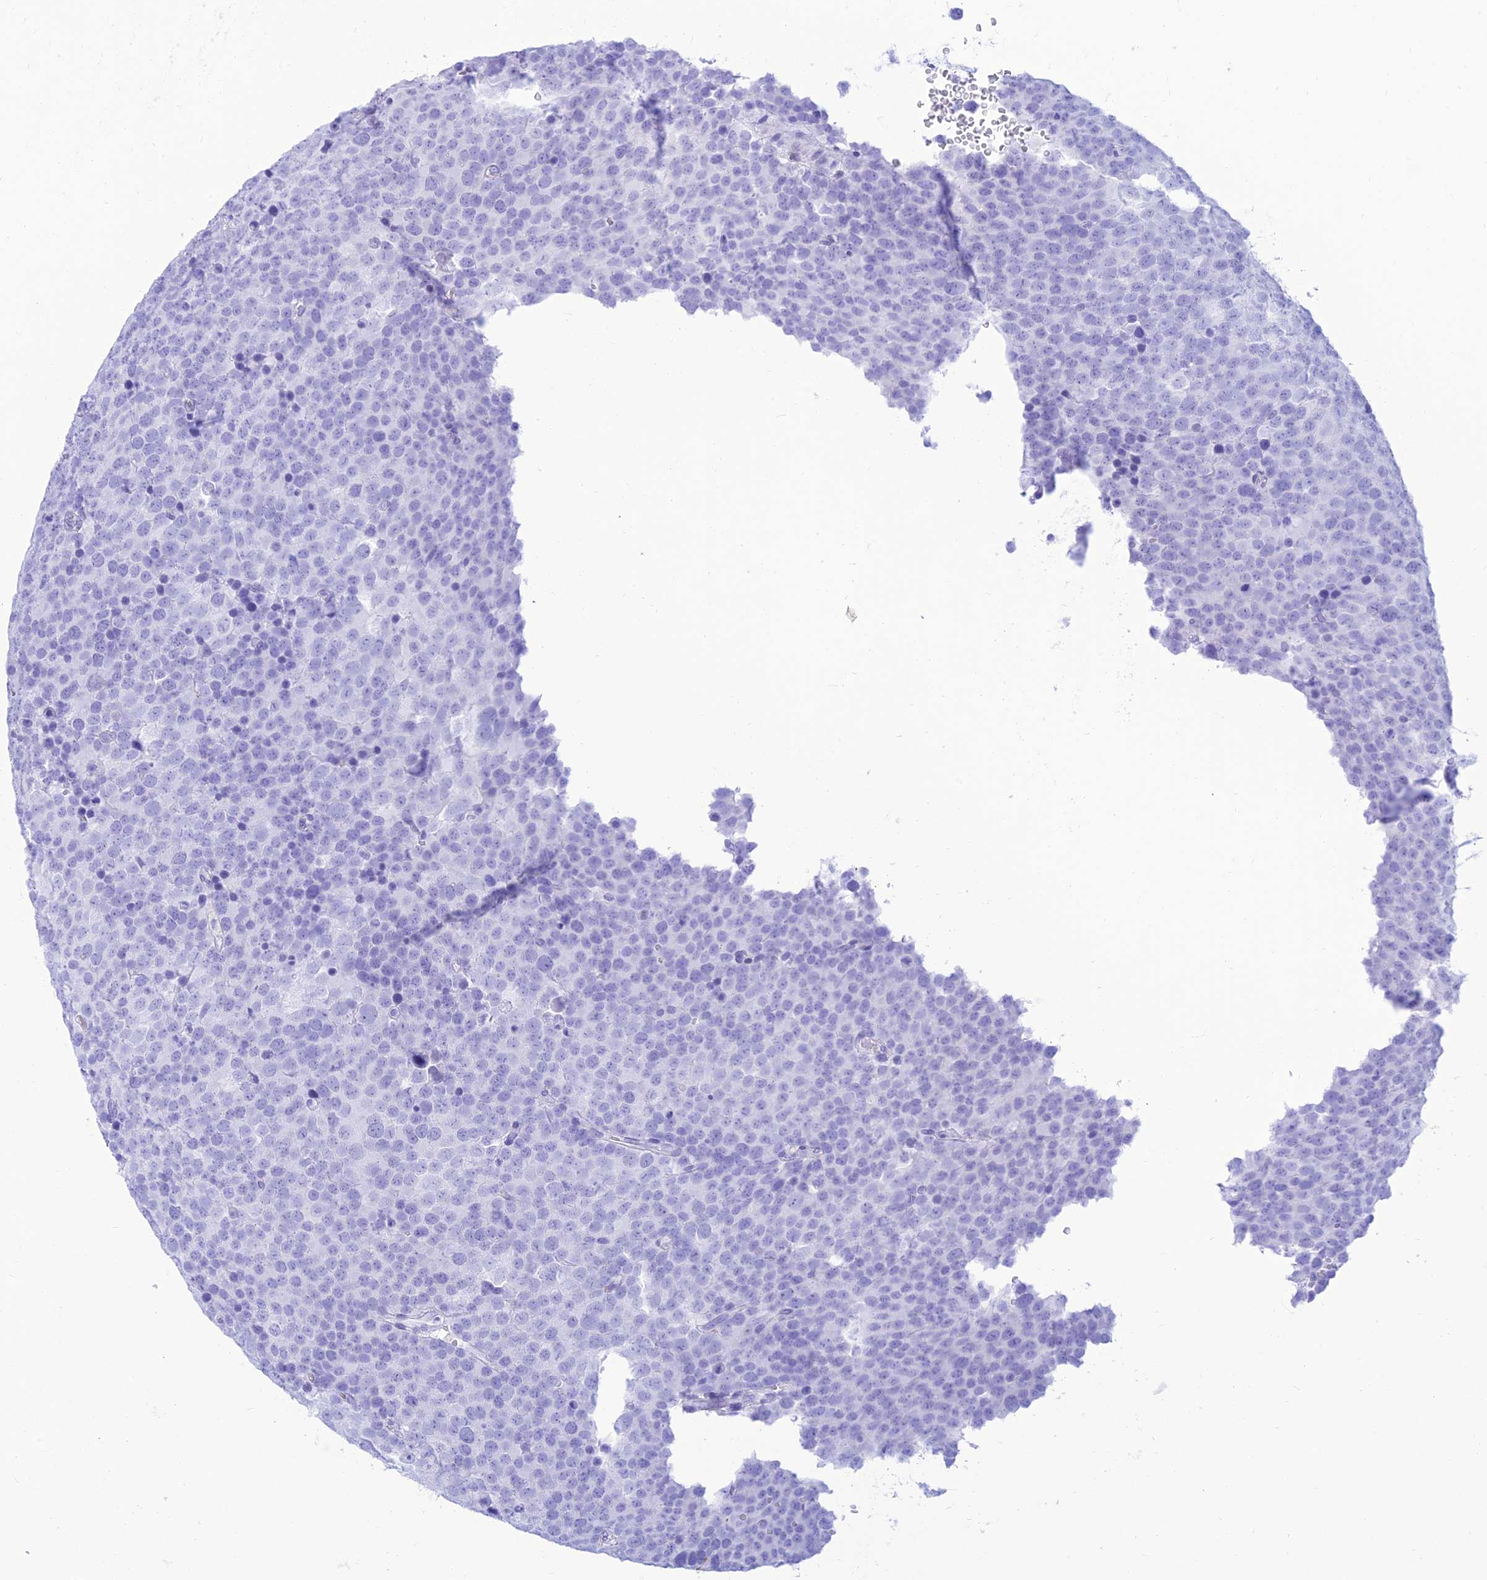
{"staining": {"intensity": "negative", "quantity": "none", "location": "none"}, "tissue": "testis cancer", "cell_type": "Tumor cells", "image_type": "cancer", "snomed": [{"axis": "morphology", "description": "Seminoma, NOS"}, {"axis": "topography", "description": "Testis"}], "caption": "This is an IHC photomicrograph of human testis cancer (seminoma). There is no expression in tumor cells.", "gene": "PRNP", "patient": {"sex": "male", "age": 71}}